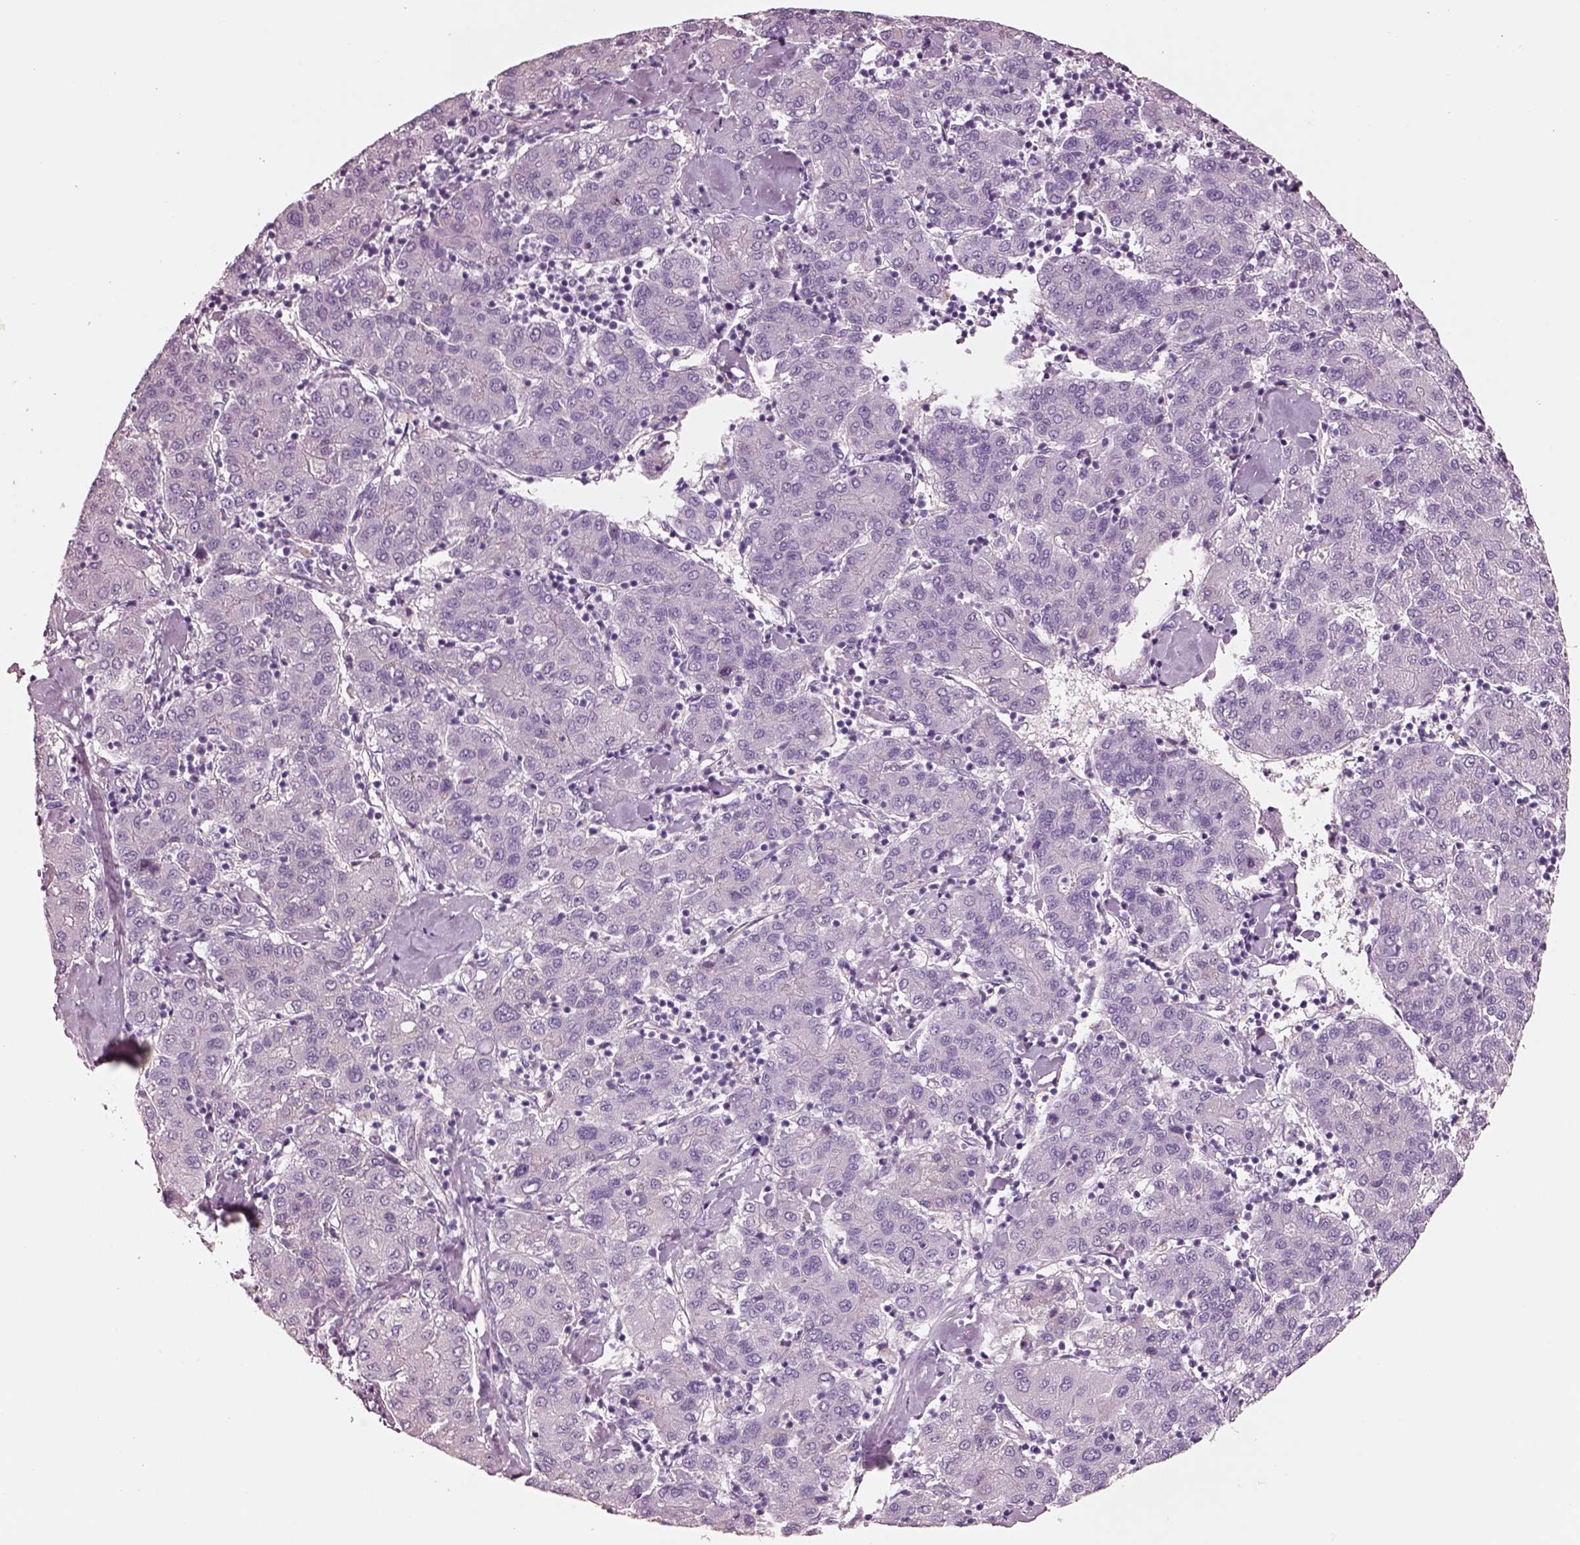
{"staining": {"intensity": "negative", "quantity": "none", "location": "none"}, "tissue": "liver cancer", "cell_type": "Tumor cells", "image_type": "cancer", "snomed": [{"axis": "morphology", "description": "Carcinoma, Hepatocellular, NOS"}, {"axis": "topography", "description": "Liver"}], "caption": "Immunohistochemistry (IHC) micrograph of hepatocellular carcinoma (liver) stained for a protein (brown), which displays no expression in tumor cells. (DAB IHC visualized using brightfield microscopy, high magnification).", "gene": "IGLL1", "patient": {"sex": "male", "age": 65}}